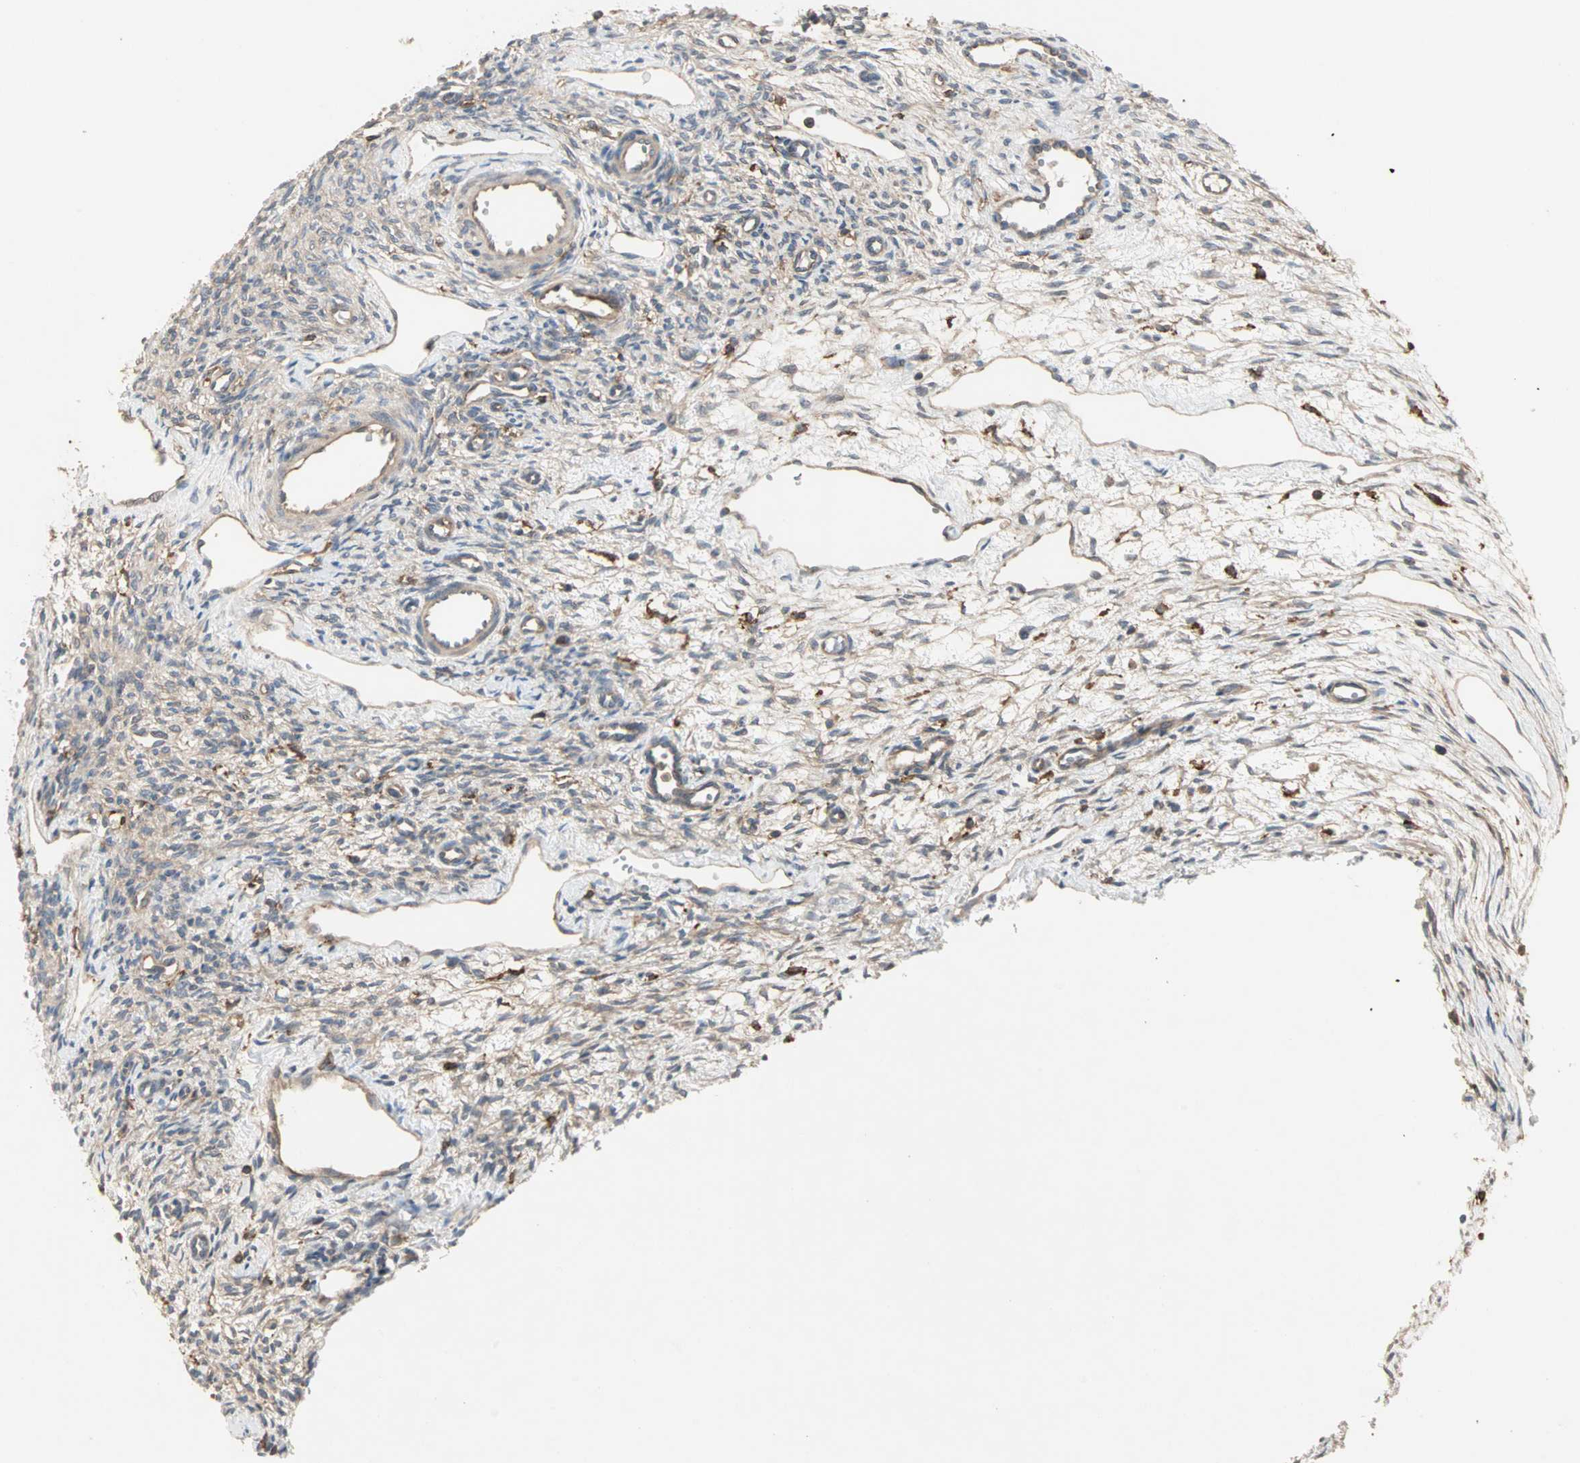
{"staining": {"intensity": "weak", "quantity": ">75%", "location": "cytoplasmic/membranous"}, "tissue": "ovary", "cell_type": "Ovarian stroma cells", "image_type": "normal", "snomed": [{"axis": "morphology", "description": "Normal tissue, NOS"}, {"axis": "topography", "description": "Ovary"}], "caption": "Immunohistochemistry image of benign ovary stained for a protein (brown), which shows low levels of weak cytoplasmic/membranous positivity in approximately >75% of ovarian stroma cells.", "gene": "GNAI2", "patient": {"sex": "female", "age": 33}}